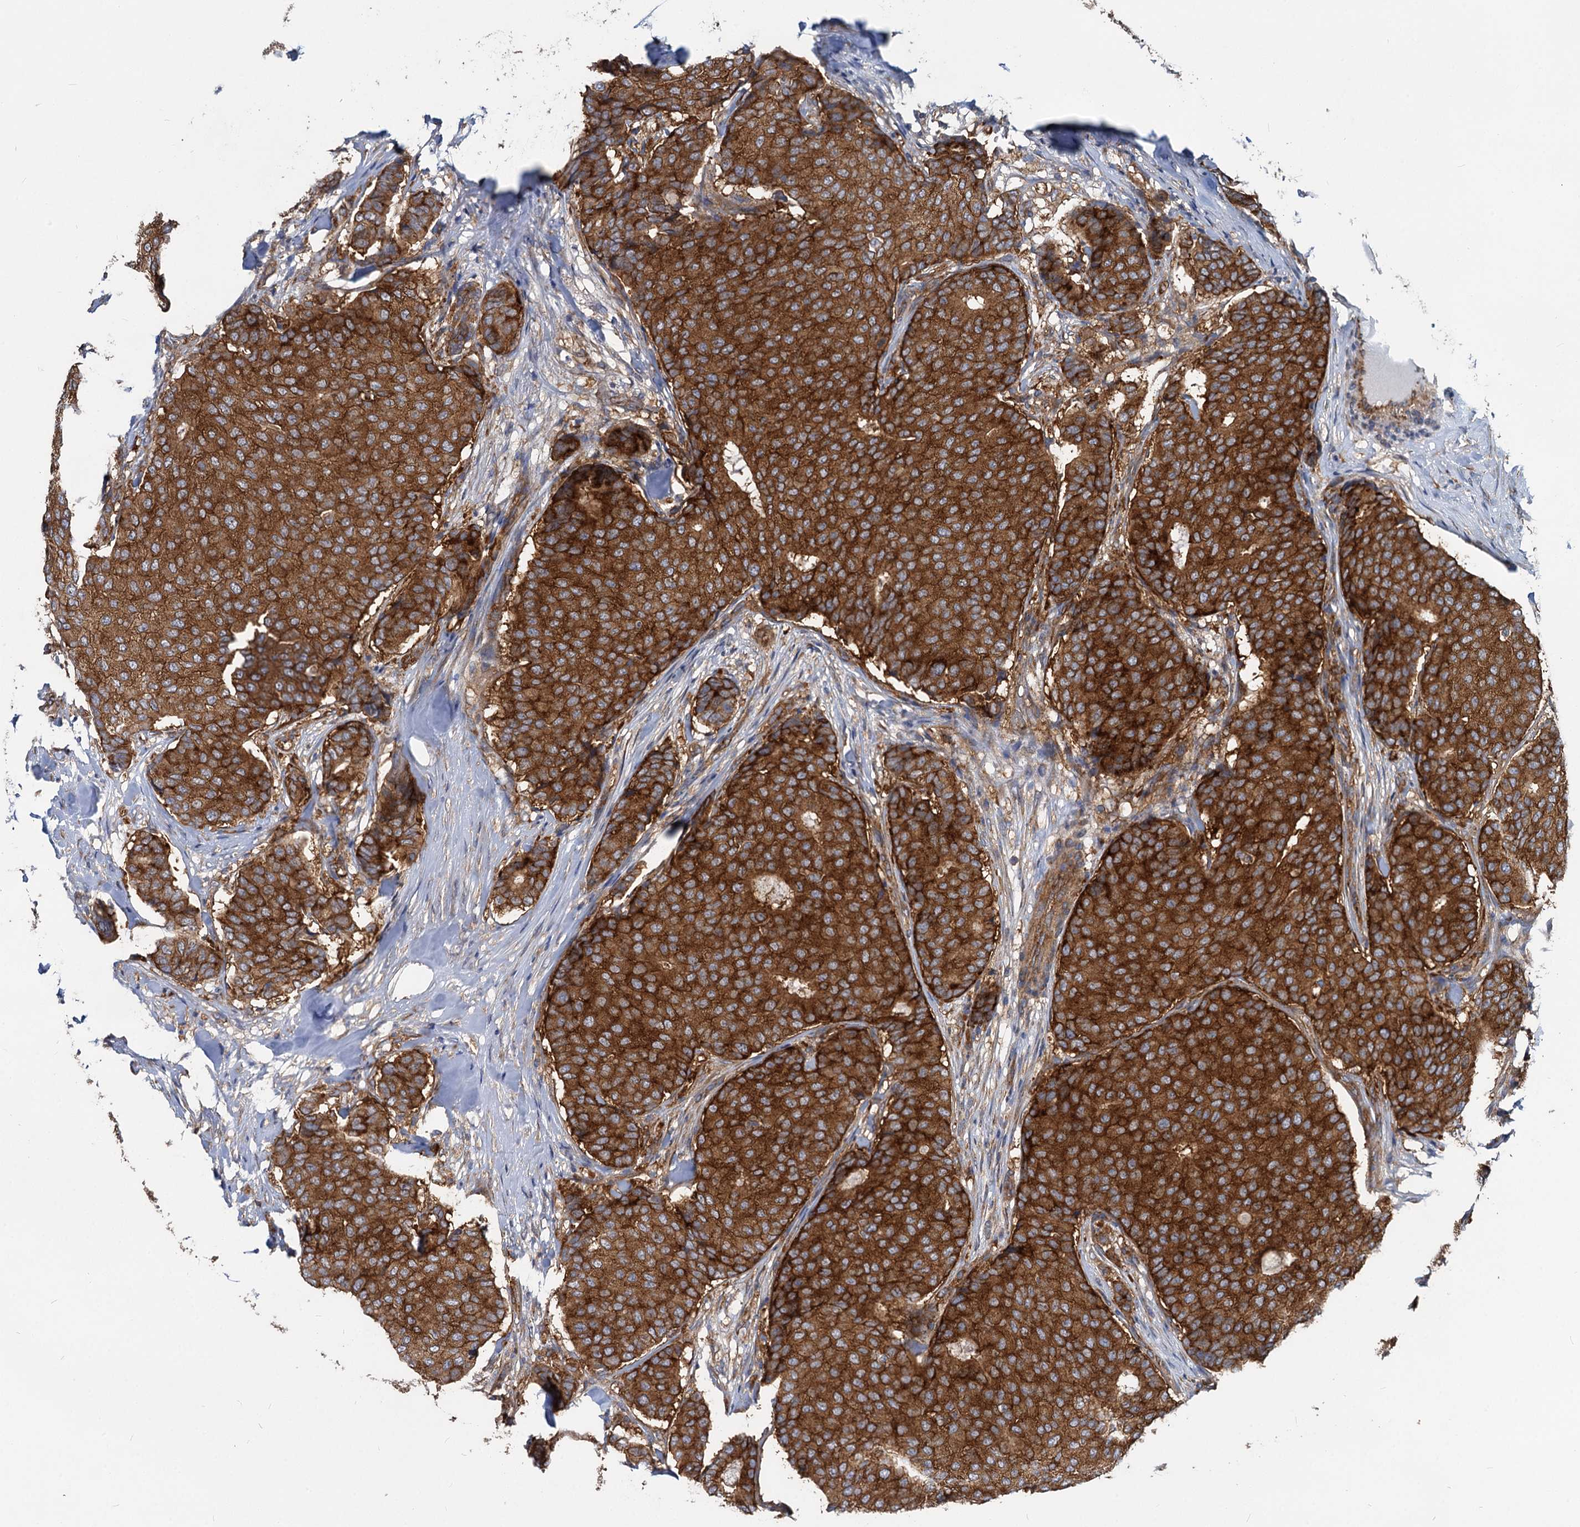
{"staining": {"intensity": "strong", "quantity": ">75%", "location": "cytoplasmic/membranous"}, "tissue": "breast cancer", "cell_type": "Tumor cells", "image_type": "cancer", "snomed": [{"axis": "morphology", "description": "Duct carcinoma"}, {"axis": "topography", "description": "Breast"}], "caption": "DAB immunohistochemical staining of human breast cancer exhibits strong cytoplasmic/membranous protein positivity in about >75% of tumor cells.", "gene": "EIF2B2", "patient": {"sex": "female", "age": 75}}